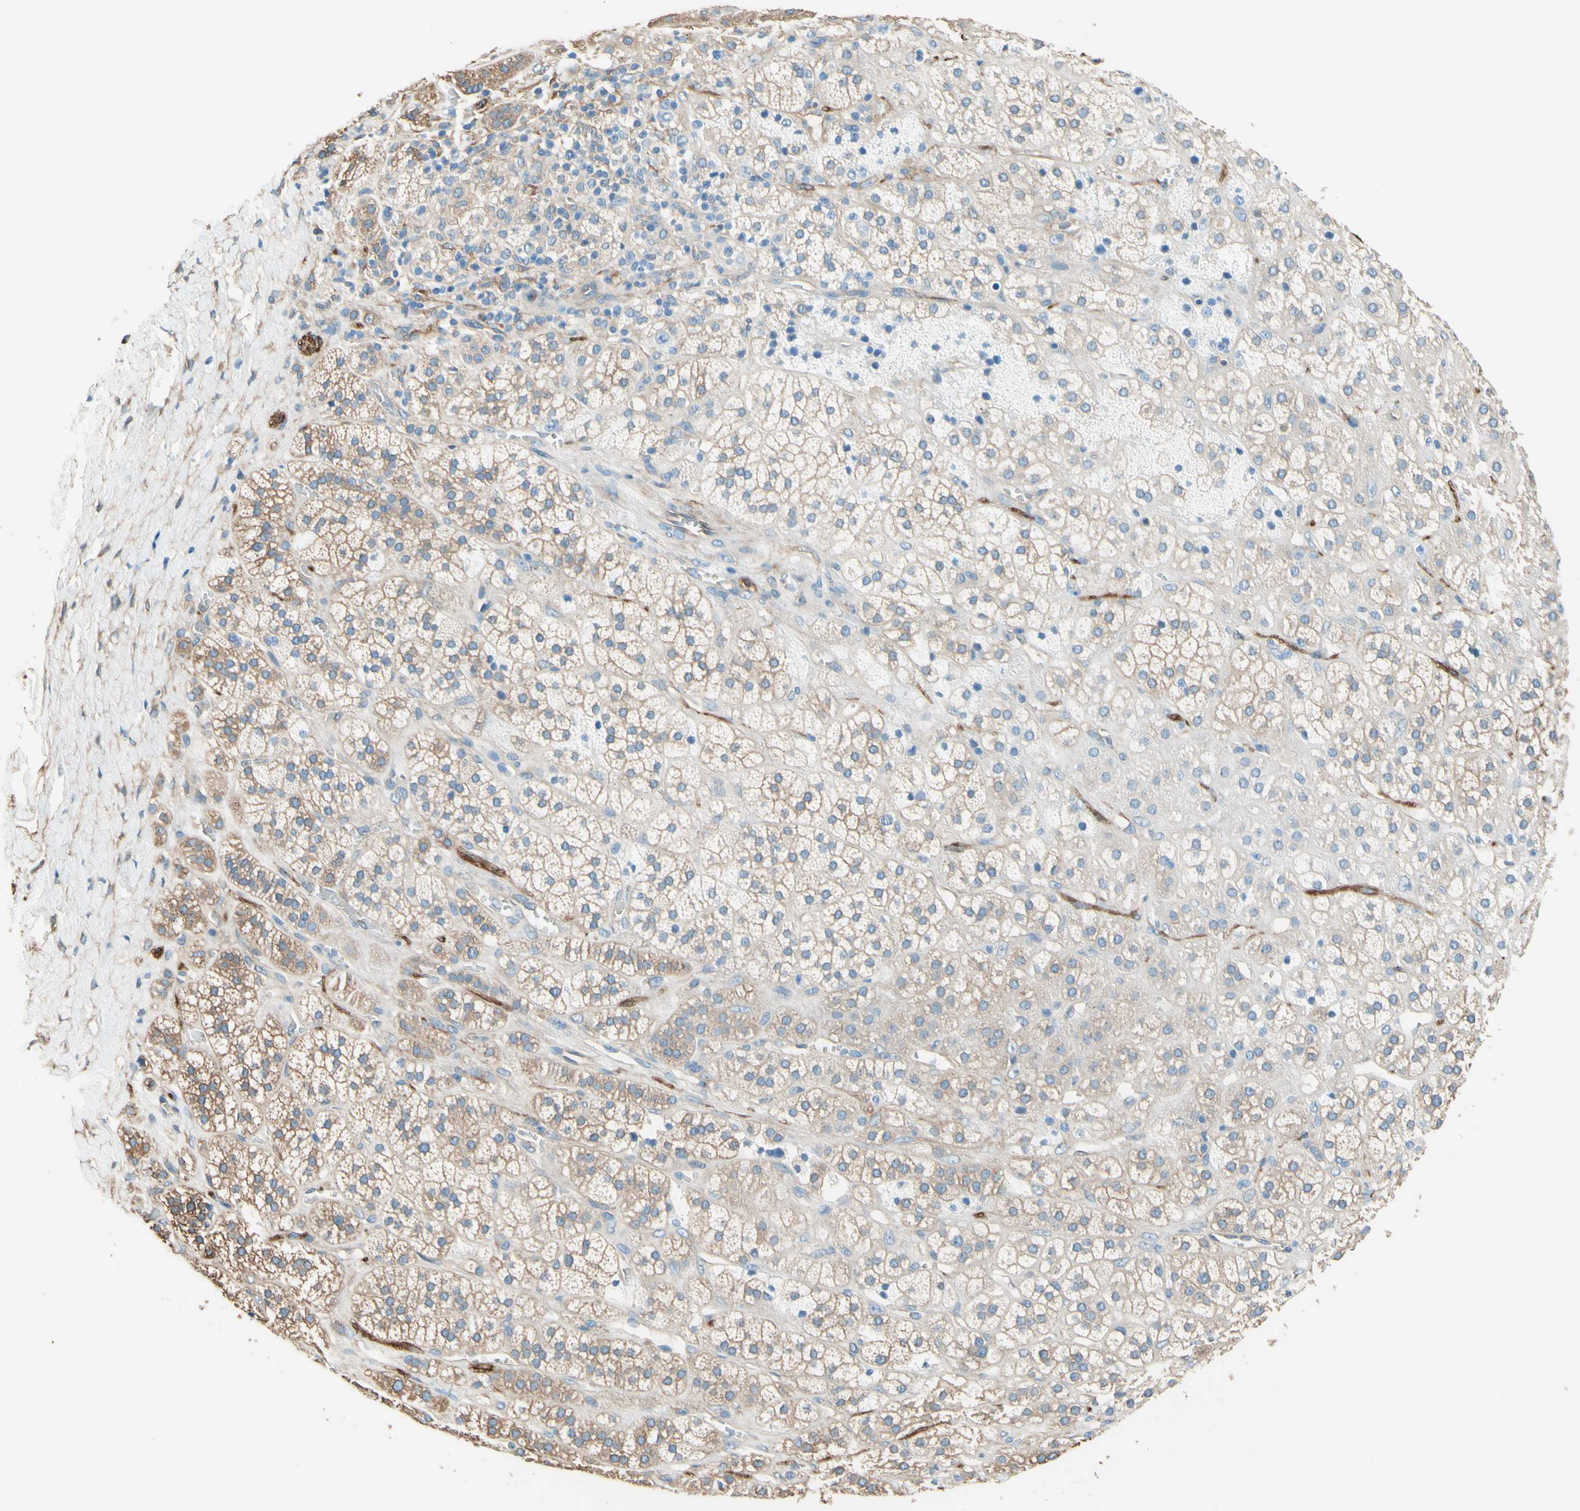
{"staining": {"intensity": "weak", "quantity": ">75%", "location": "cytoplasmic/membranous"}, "tissue": "adrenal gland", "cell_type": "Glandular cells", "image_type": "normal", "snomed": [{"axis": "morphology", "description": "Normal tissue, NOS"}, {"axis": "topography", "description": "Adrenal gland"}], "caption": "High-magnification brightfield microscopy of benign adrenal gland stained with DAB (3,3'-diaminobenzidine) (brown) and counterstained with hematoxylin (blue). glandular cells exhibit weak cytoplasmic/membranous staining is identified in approximately>75% of cells.", "gene": "DPYSL3", "patient": {"sex": "male", "age": 56}}